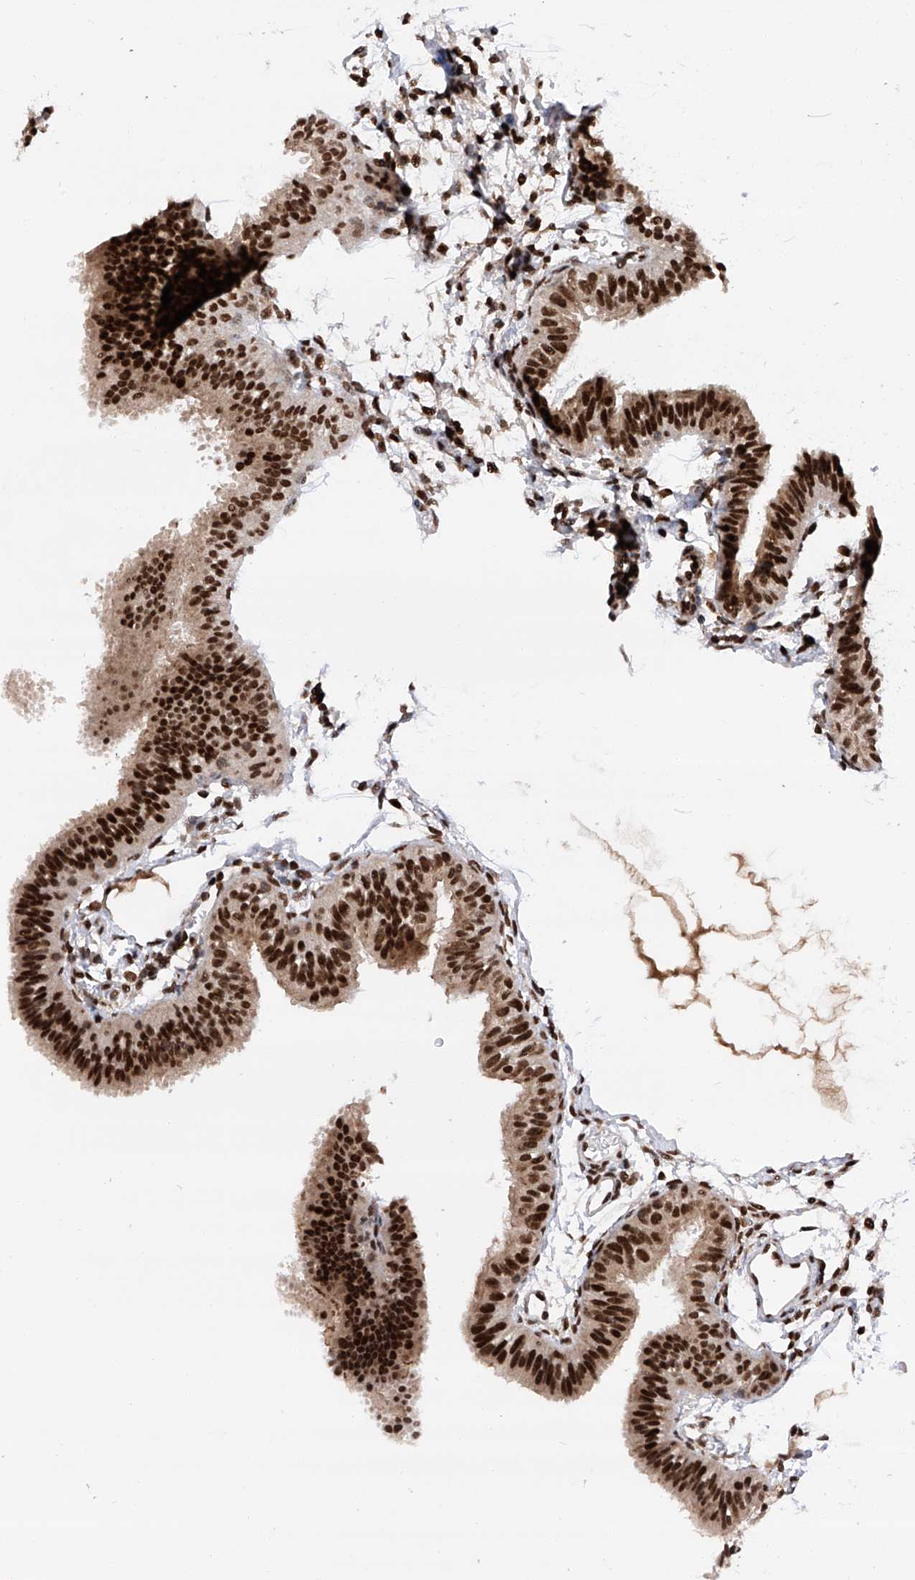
{"staining": {"intensity": "strong", "quantity": ">75%", "location": "nuclear"}, "tissue": "fallopian tube", "cell_type": "Glandular cells", "image_type": "normal", "snomed": [{"axis": "morphology", "description": "Normal tissue, NOS"}, {"axis": "topography", "description": "Fallopian tube"}], "caption": "IHC micrograph of normal human fallopian tube stained for a protein (brown), which demonstrates high levels of strong nuclear positivity in approximately >75% of glandular cells.", "gene": "ZNF280D", "patient": {"sex": "female", "age": 35}}